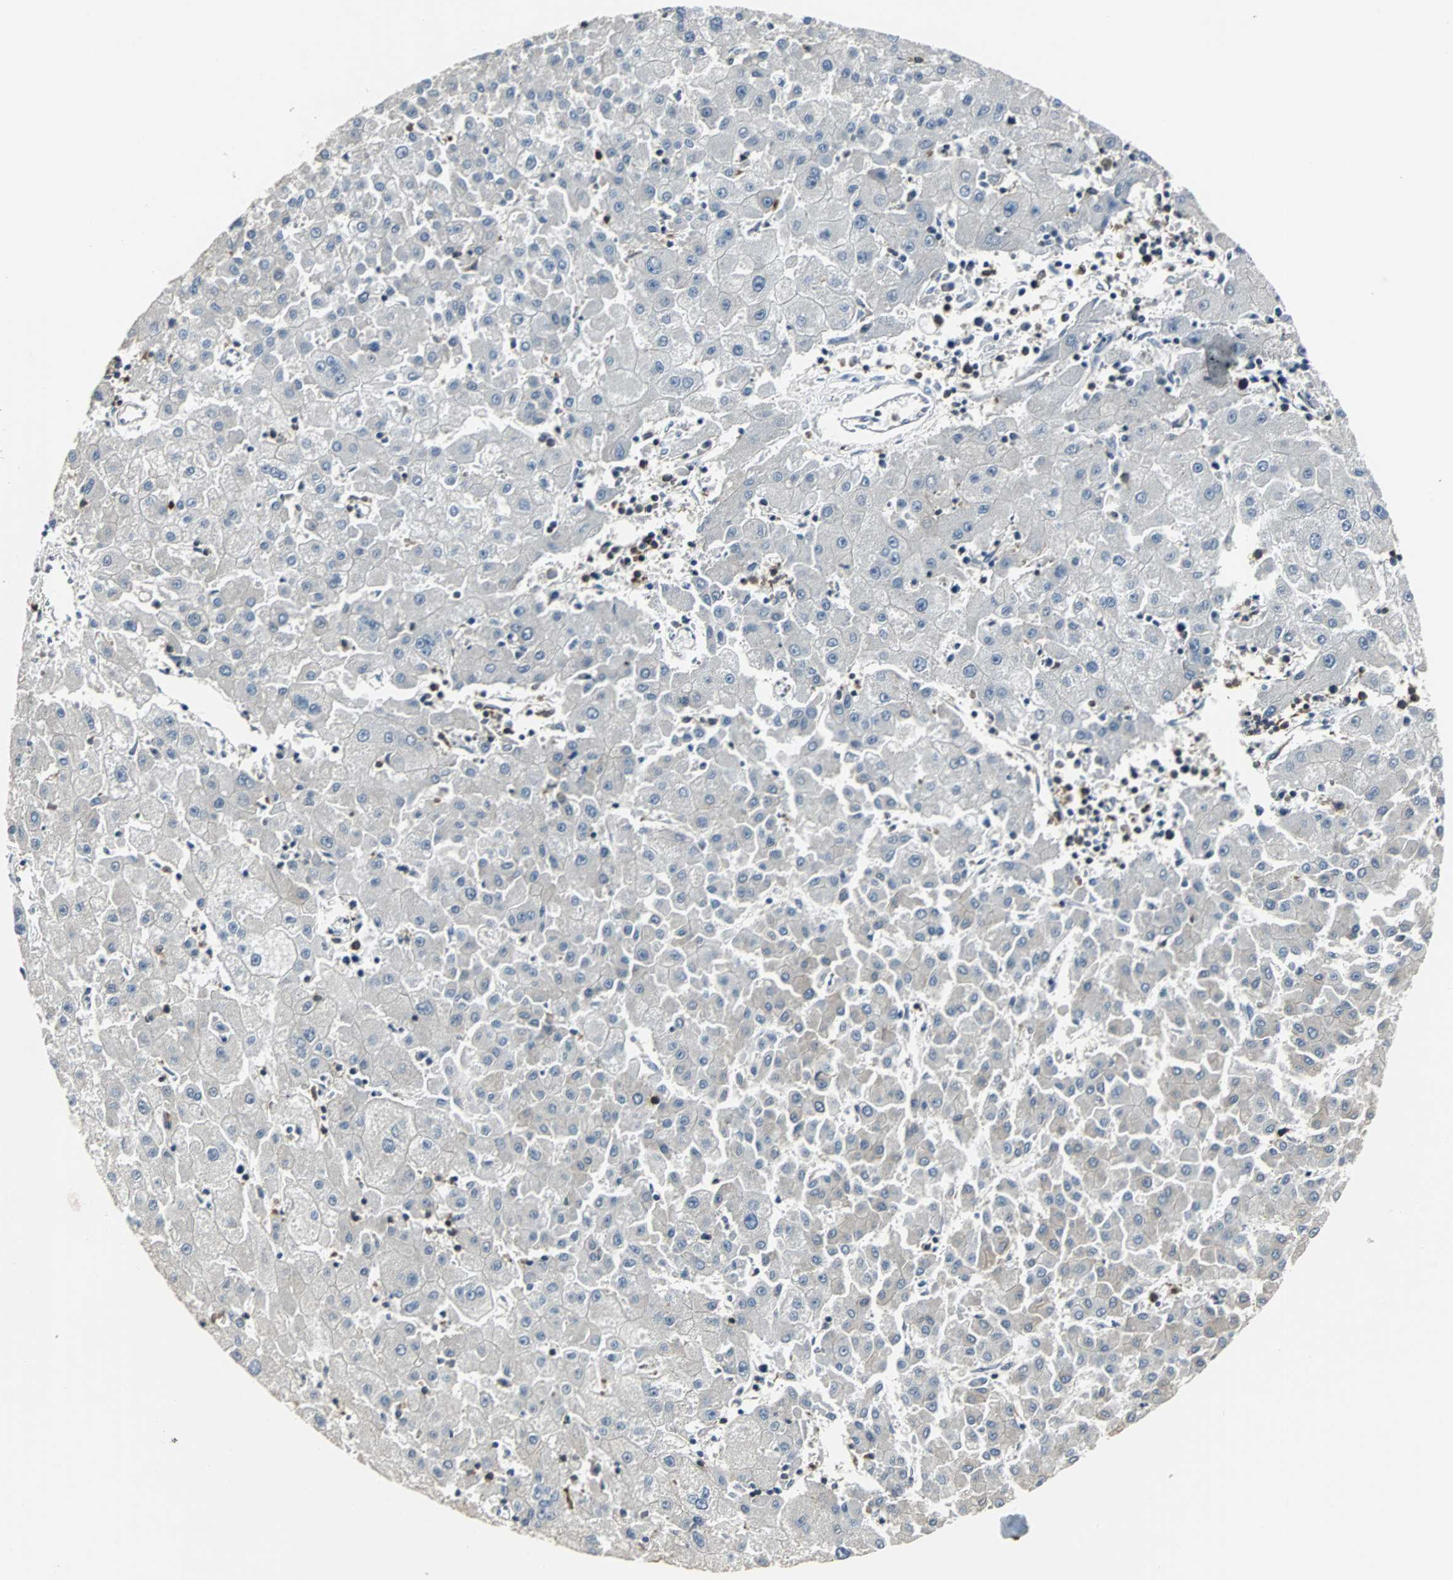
{"staining": {"intensity": "negative", "quantity": "none", "location": "none"}, "tissue": "liver cancer", "cell_type": "Tumor cells", "image_type": "cancer", "snomed": [{"axis": "morphology", "description": "Carcinoma, Hepatocellular, NOS"}, {"axis": "topography", "description": "Liver"}], "caption": "Immunohistochemistry photomicrograph of neoplastic tissue: hepatocellular carcinoma (liver) stained with DAB demonstrates no significant protein staining in tumor cells.", "gene": "LRRFIP1", "patient": {"sex": "male", "age": 72}}